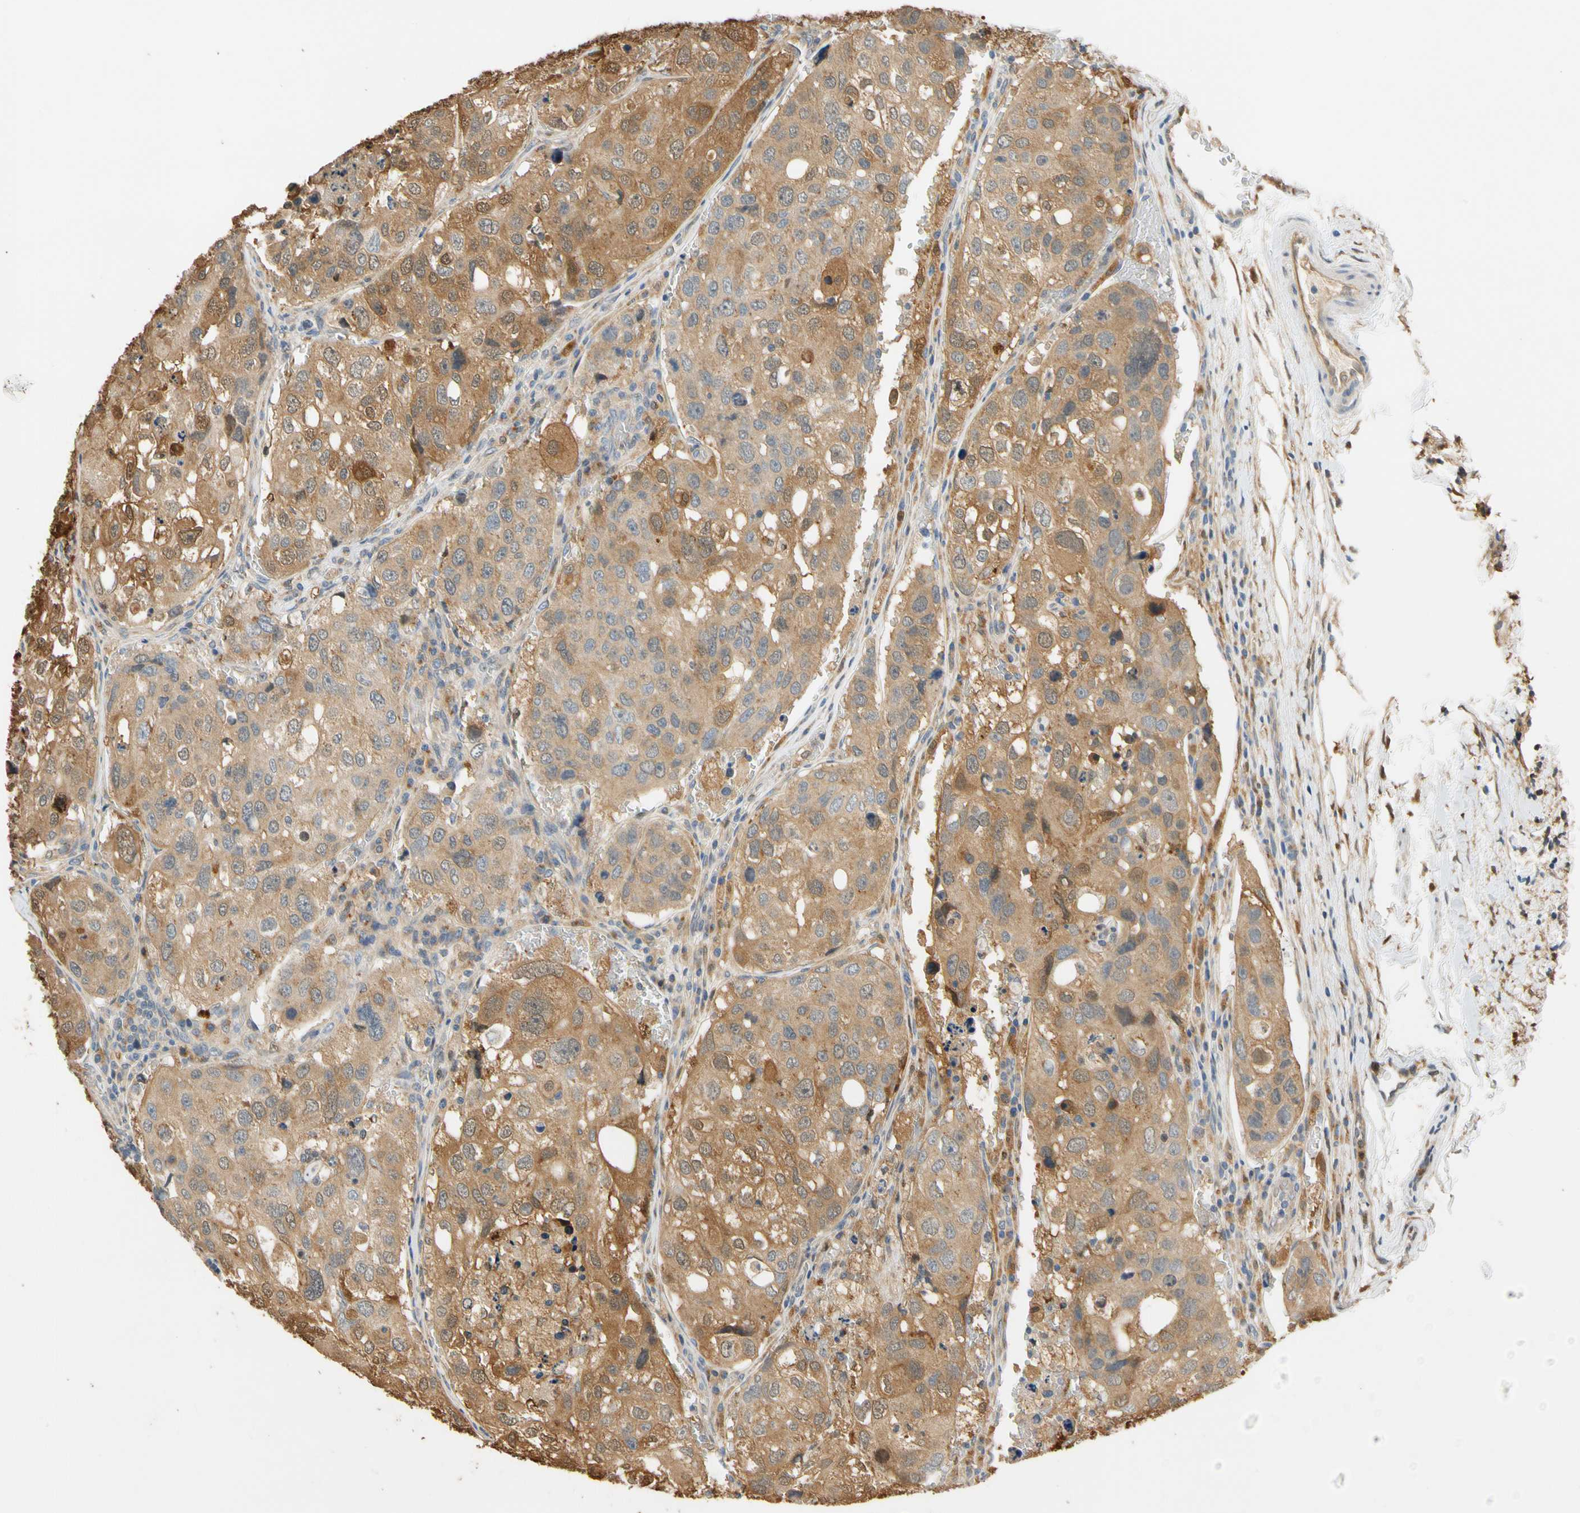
{"staining": {"intensity": "moderate", "quantity": ">75%", "location": "cytoplasmic/membranous"}, "tissue": "urothelial cancer", "cell_type": "Tumor cells", "image_type": "cancer", "snomed": [{"axis": "morphology", "description": "Urothelial carcinoma, High grade"}, {"axis": "topography", "description": "Lymph node"}, {"axis": "topography", "description": "Urinary bladder"}], "caption": "This is an image of IHC staining of urothelial cancer, which shows moderate staining in the cytoplasmic/membranous of tumor cells.", "gene": "GPSM2", "patient": {"sex": "male", "age": 51}}